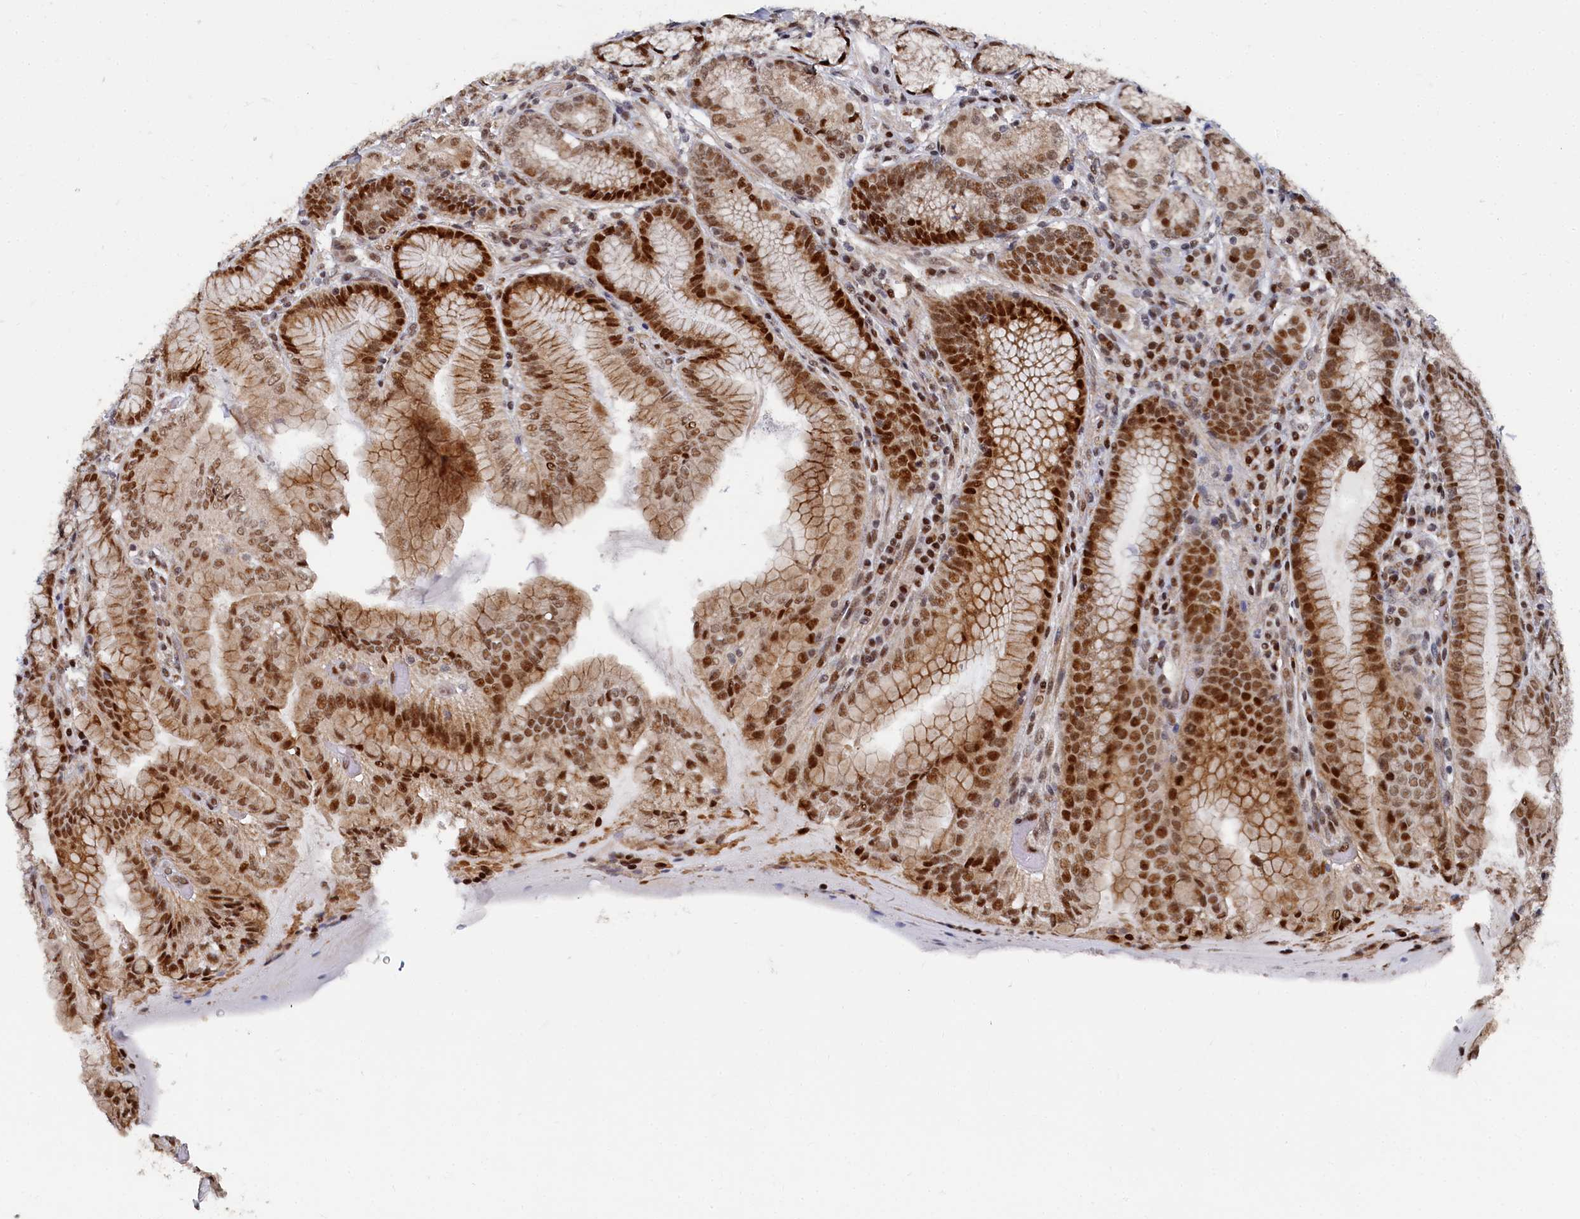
{"staining": {"intensity": "strong", "quantity": ">75%", "location": "cytoplasmic/membranous,nuclear"}, "tissue": "stomach", "cell_type": "Glandular cells", "image_type": "normal", "snomed": [{"axis": "morphology", "description": "Normal tissue, NOS"}, {"axis": "topography", "description": "Stomach, upper"}, {"axis": "topography", "description": "Stomach, lower"}], "caption": "Protein positivity by IHC reveals strong cytoplasmic/membranous,nuclear expression in approximately >75% of glandular cells in normal stomach.", "gene": "BUB3", "patient": {"sex": "female", "age": 76}}